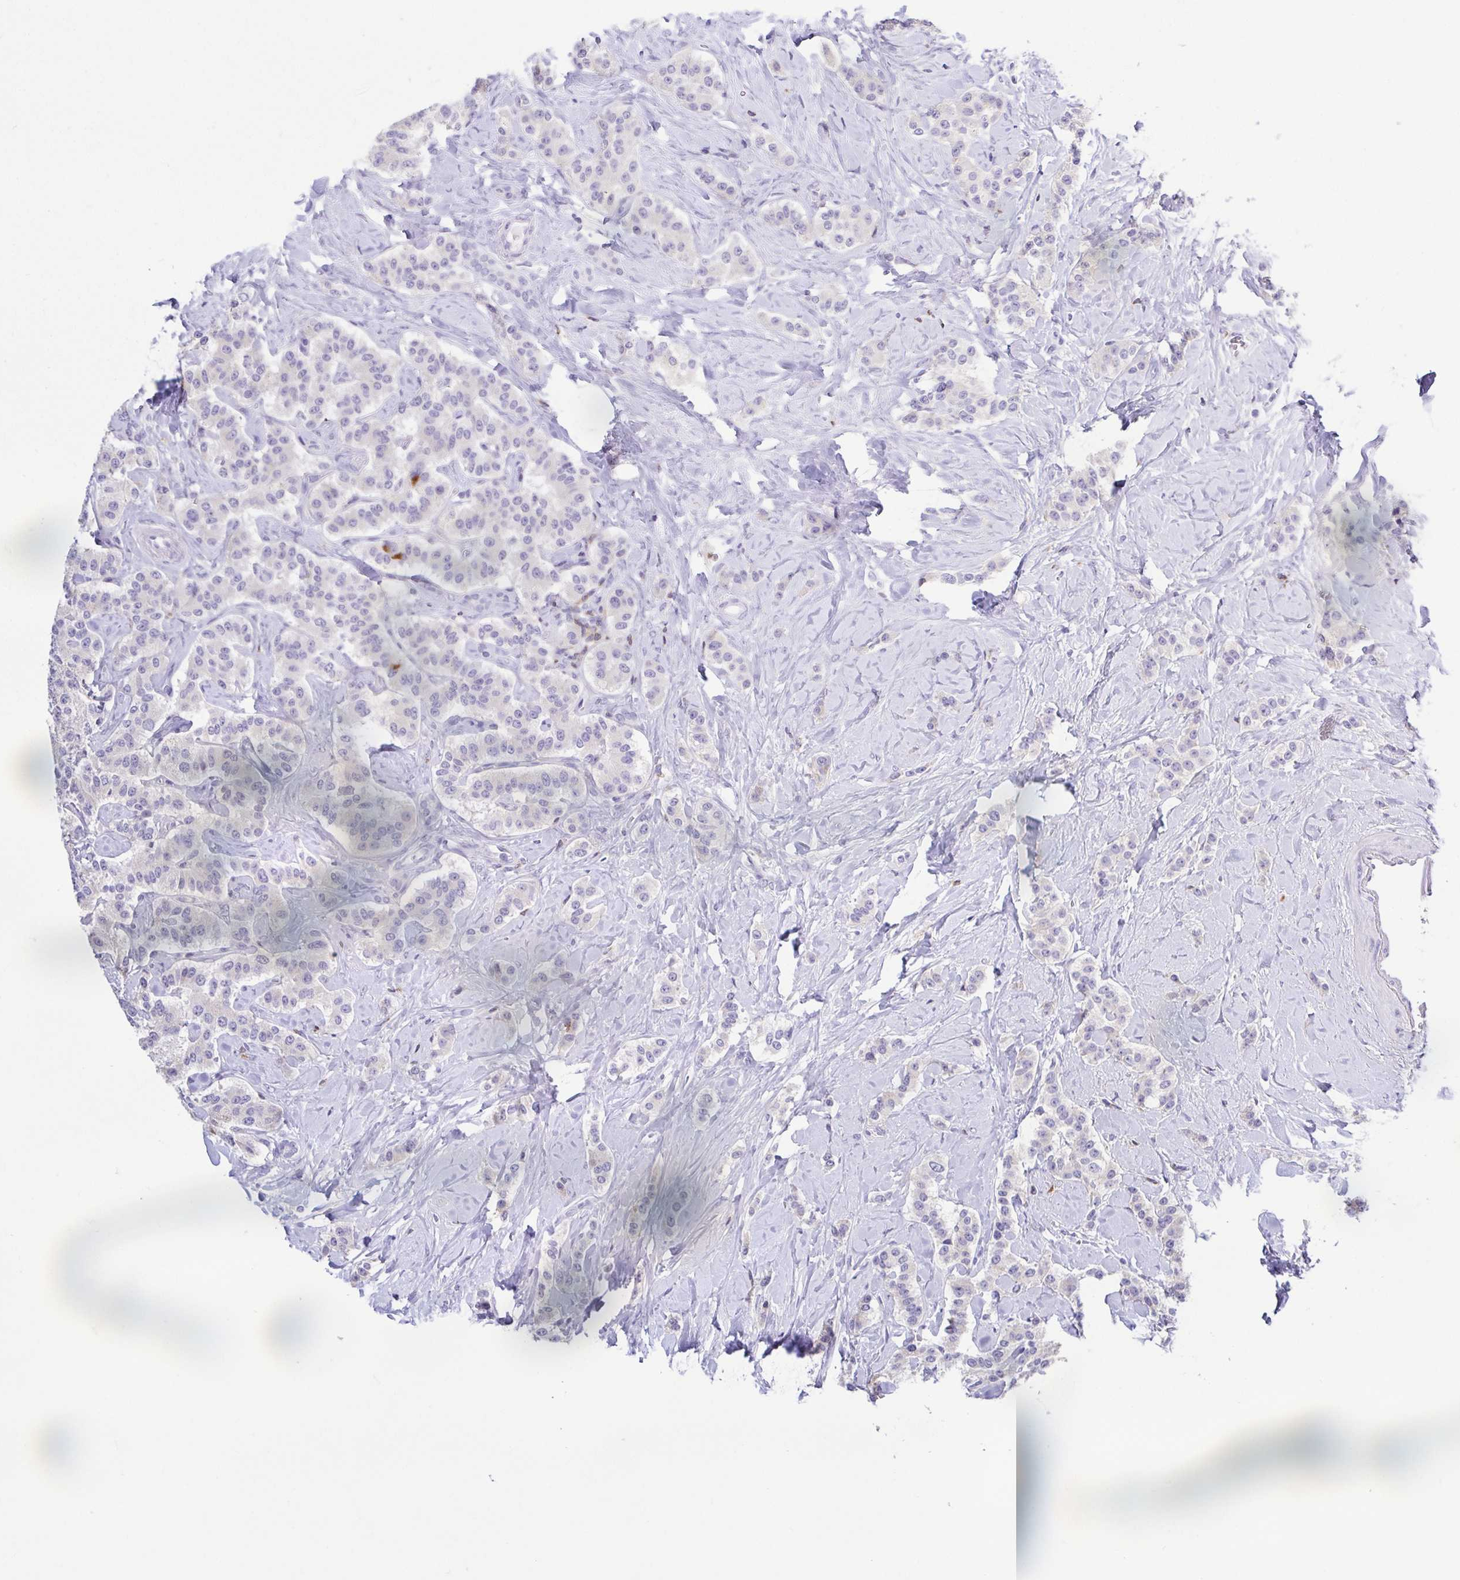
{"staining": {"intensity": "negative", "quantity": "none", "location": "none"}, "tissue": "carcinoid", "cell_type": "Tumor cells", "image_type": "cancer", "snomed": [{"axis": "morphology", "description": "Normal tissue, NOS"}, {"axis": "morphology", "description": "Carcinoid, malignant, NOS"}, {"axis": "topography", "description": "Pancreas"}], "caption": "This is an IHC micrograph of human carcinoid. There is no staining in tumor cells.", "gene": "PGLYRP1", "patient": {"sex": "male", "age": 36}}